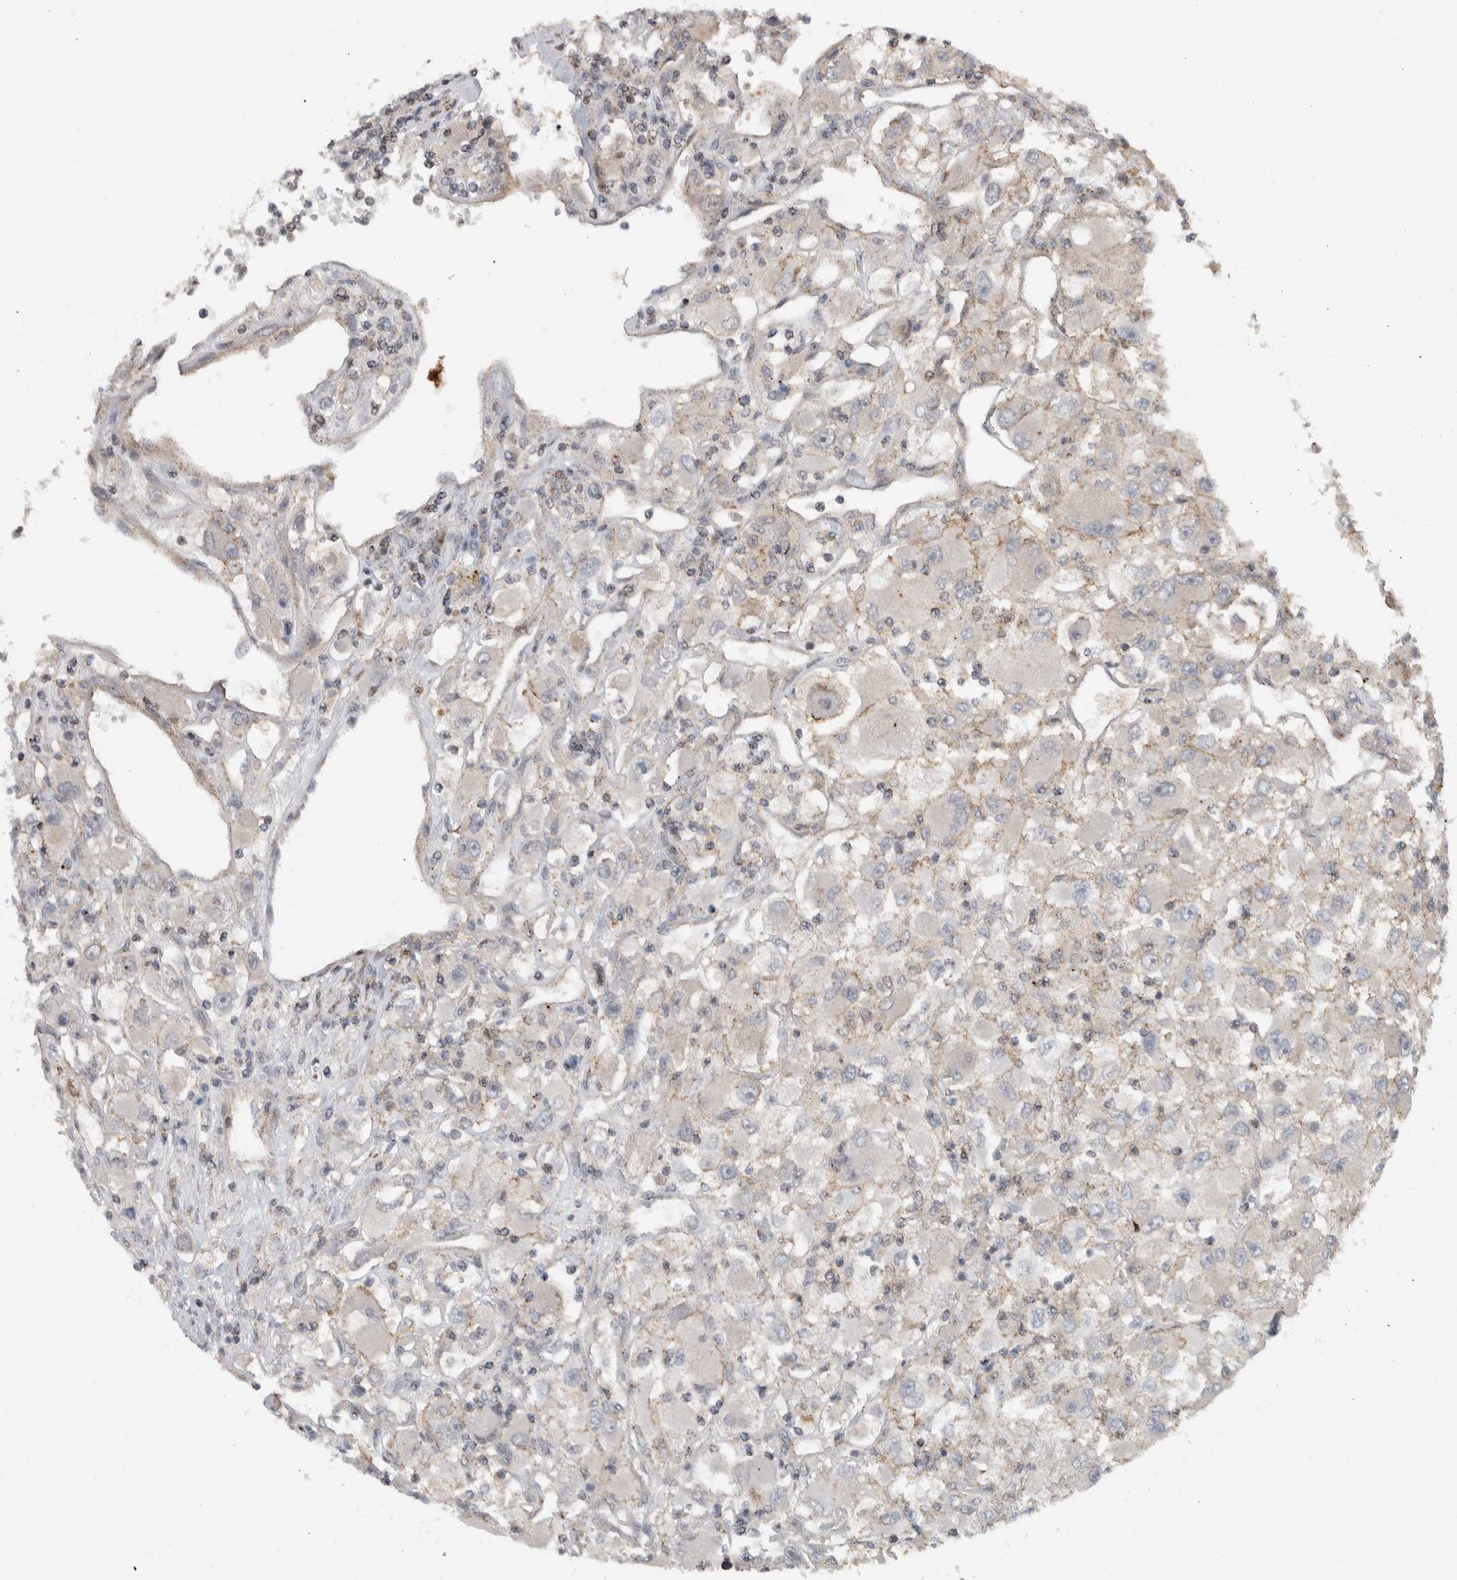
{"staining": {"intensity": "negative", "quantity": "none", "location": "none"}, "tissue": "renal cancer", "cell_type": "Tumor cells", "image_type": "cancer", "snomed": [{"axis": "morphology", "description": "Adenocarcinoma, NOS"}, {"axis": "topography", "description": "Kidney"}], "caption": "DAB immunohistochemical staining of human renal adenocarcinoma demonstrates no significant positivity in tumor cells.", "gene": "MSL1", "patient": {"sex": "female", "age": 52}}